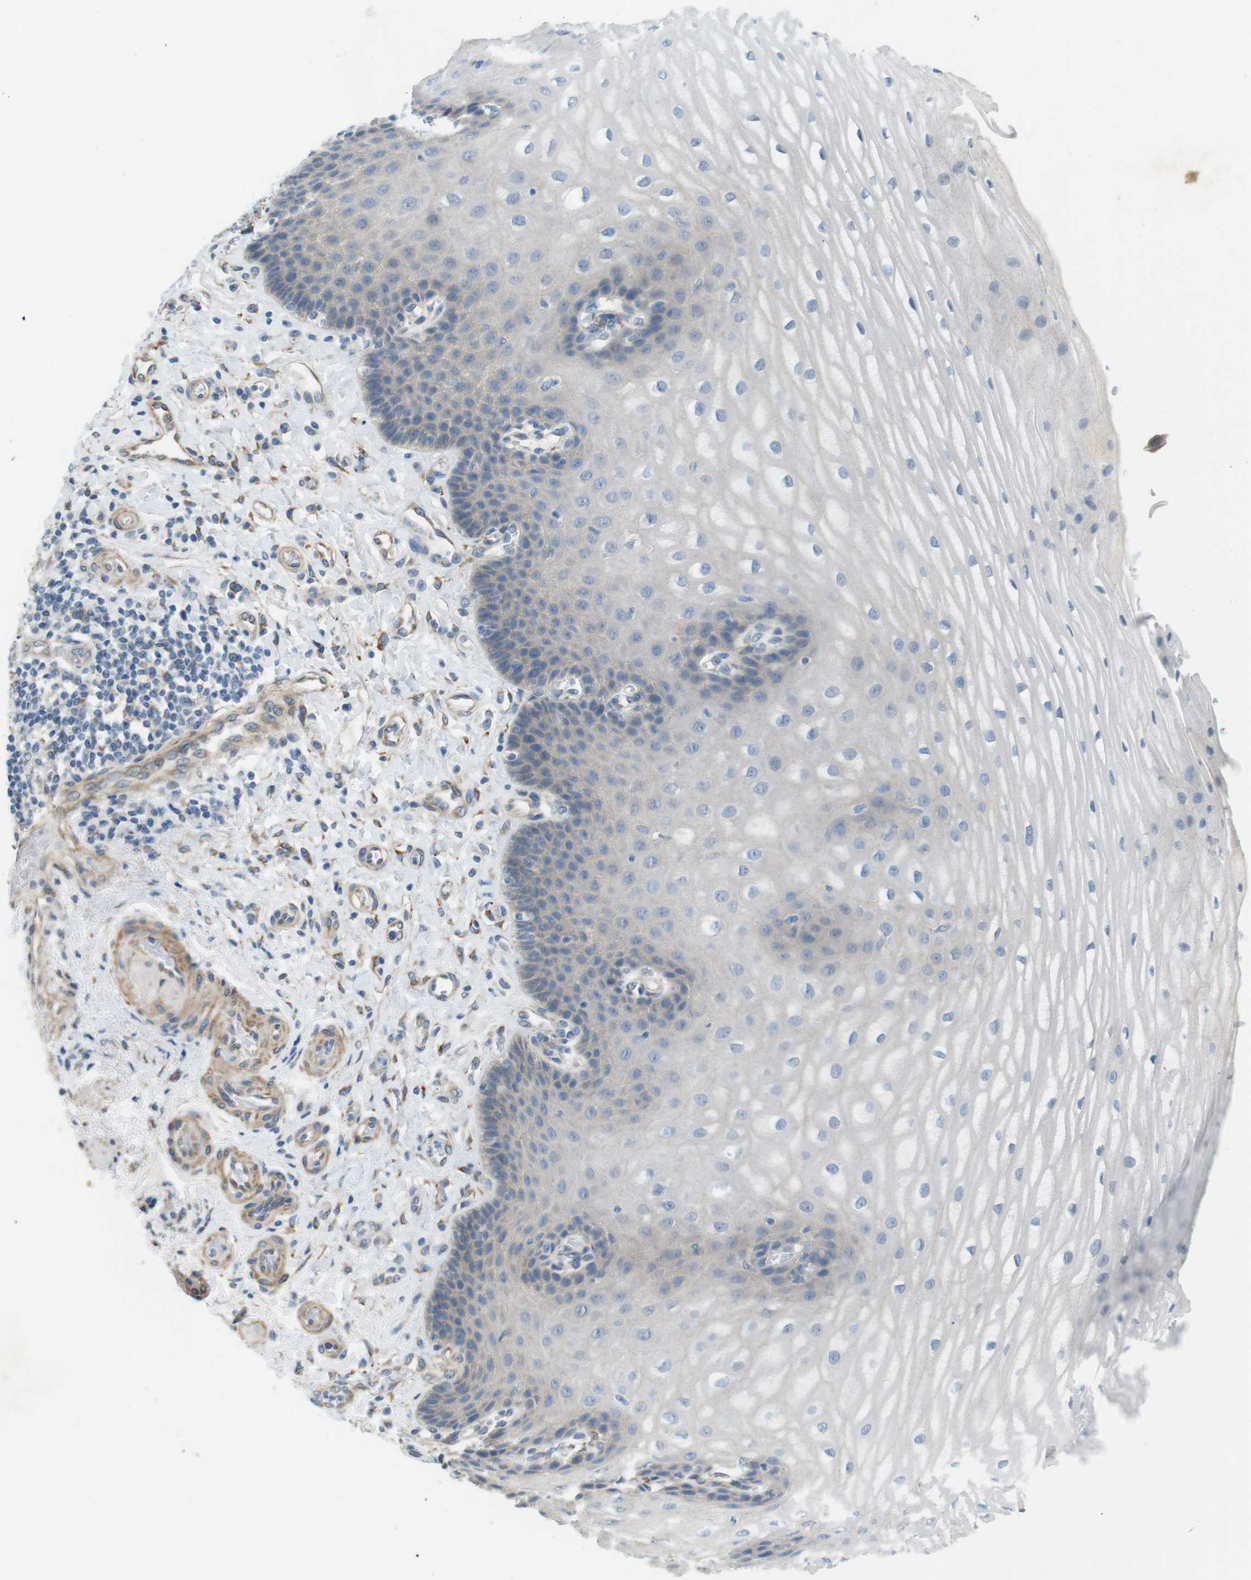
{"staining": {"intensity": "negative", "quantity": "none", "location": "none"}, "tissue": "esophagus", "cell_type": "Squamous epithelial cells", "image_type": "normal", "snomed": [{"axis": "morphology", "description": "Normal tissue, NOS"}, {"axis": "topography", "description": "Esophagus"}], "caption": "IHC of unremarkable esophagus displays no staining in squamous epithelial cells.", "gene": "MTARC2", "patient": {"sex": "male", "age": 54}}